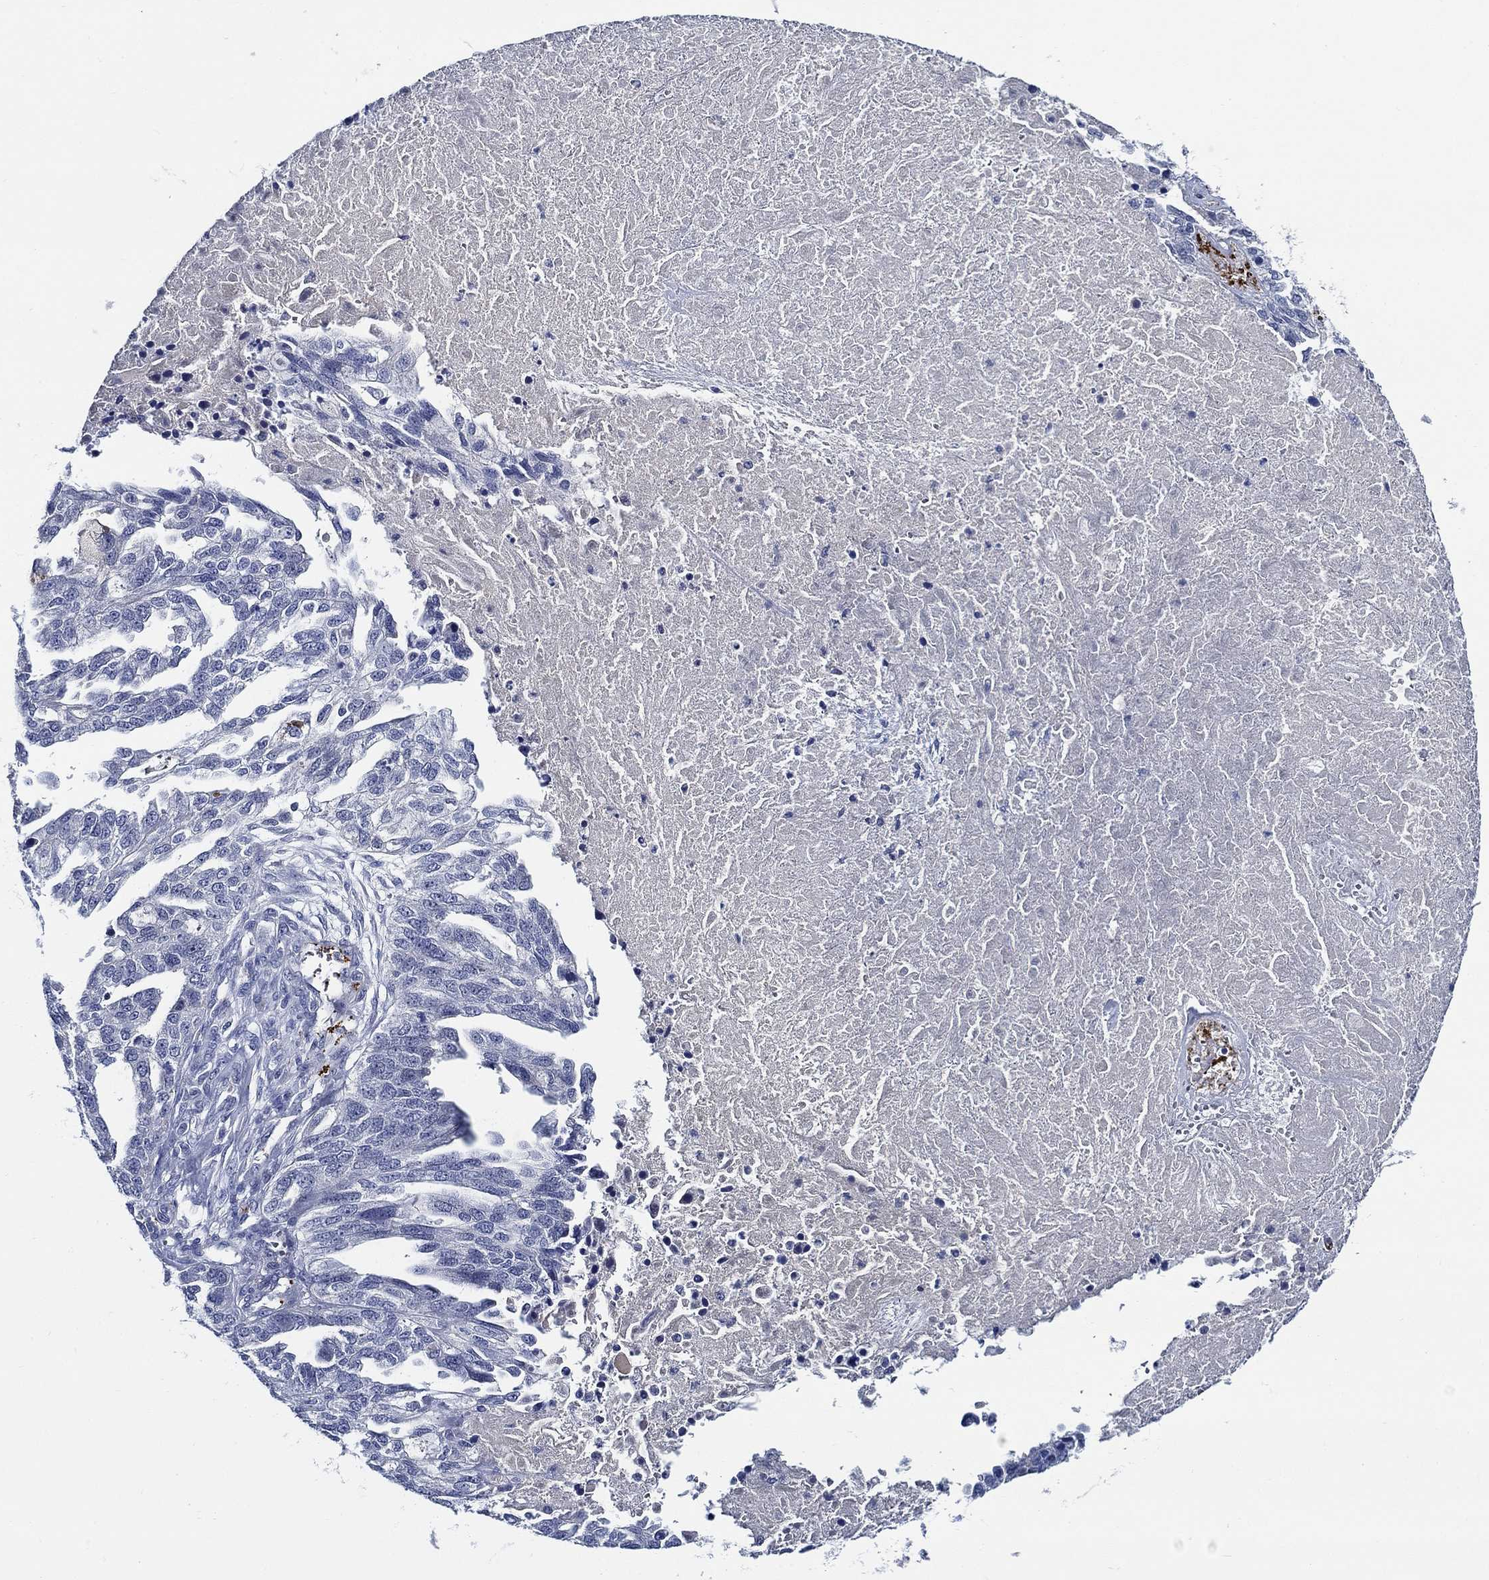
{"staining": {"intensity": "negative", "quantity": "none", "location": "none"}, "tissue": "ovarian cancer", "cell_type": "Tumor cells", "image_type": "cancer", "snomed": [{"axis": "morphology", "description": "Cystadenocarcinoma, serous, NOS"}, {"axis": "topography", "description": "Ovary"}], "caption": "High magnification brightfield microscopy of ovarian cancer stained with DAB (brown) and counterstained with hematoxylin (blue): tumor cells show no significant staining.", "gene": "ALOX12", "patient": {"sex": "female", "age": 51}}